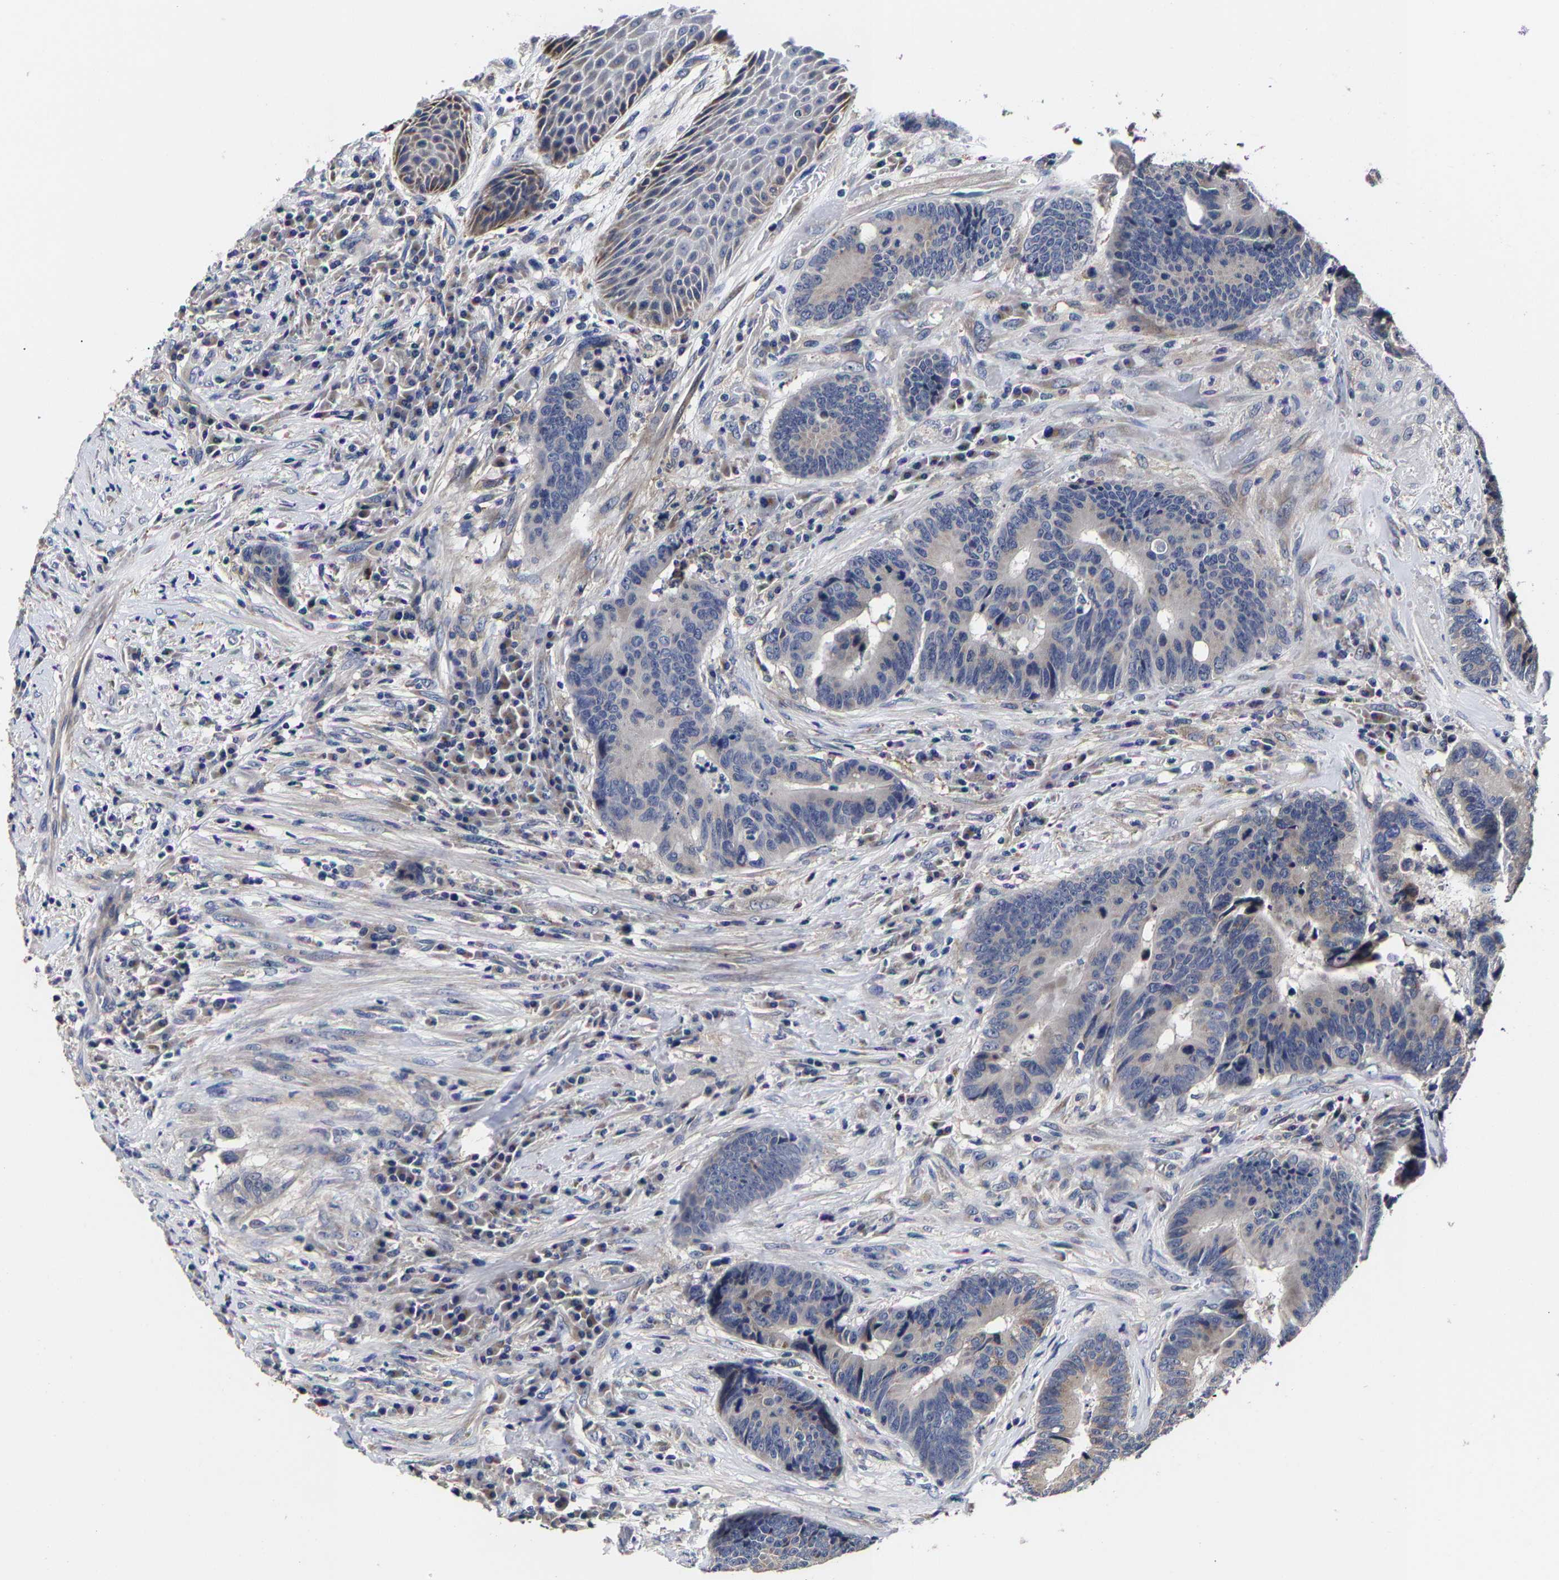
{"staining": {"intensity": "negative", "quantity": "none", "location": "none"}, "tissue": "colorectal cancer", "cell_type": "Tumor cells", "image_type": "cancer", "snomed": [{"axis": "morphology", "description": "Adenocarcinoma, NOS"}, {"axis": "topography", "description": "Rectum"}, {"axis": "topography", "description": "Anal"}], "caption": "This image is of adenocarcinoma (colorectal) stained with immunohistochemistry to label a protein in brown with the nuclei are counter-stained blue. There is no expression in tumor cells. (DAB IHC visualized using brightfield microscopy, high magnification).", "gene": "AASS", "patient": {"sex": "female", "age": 89}}